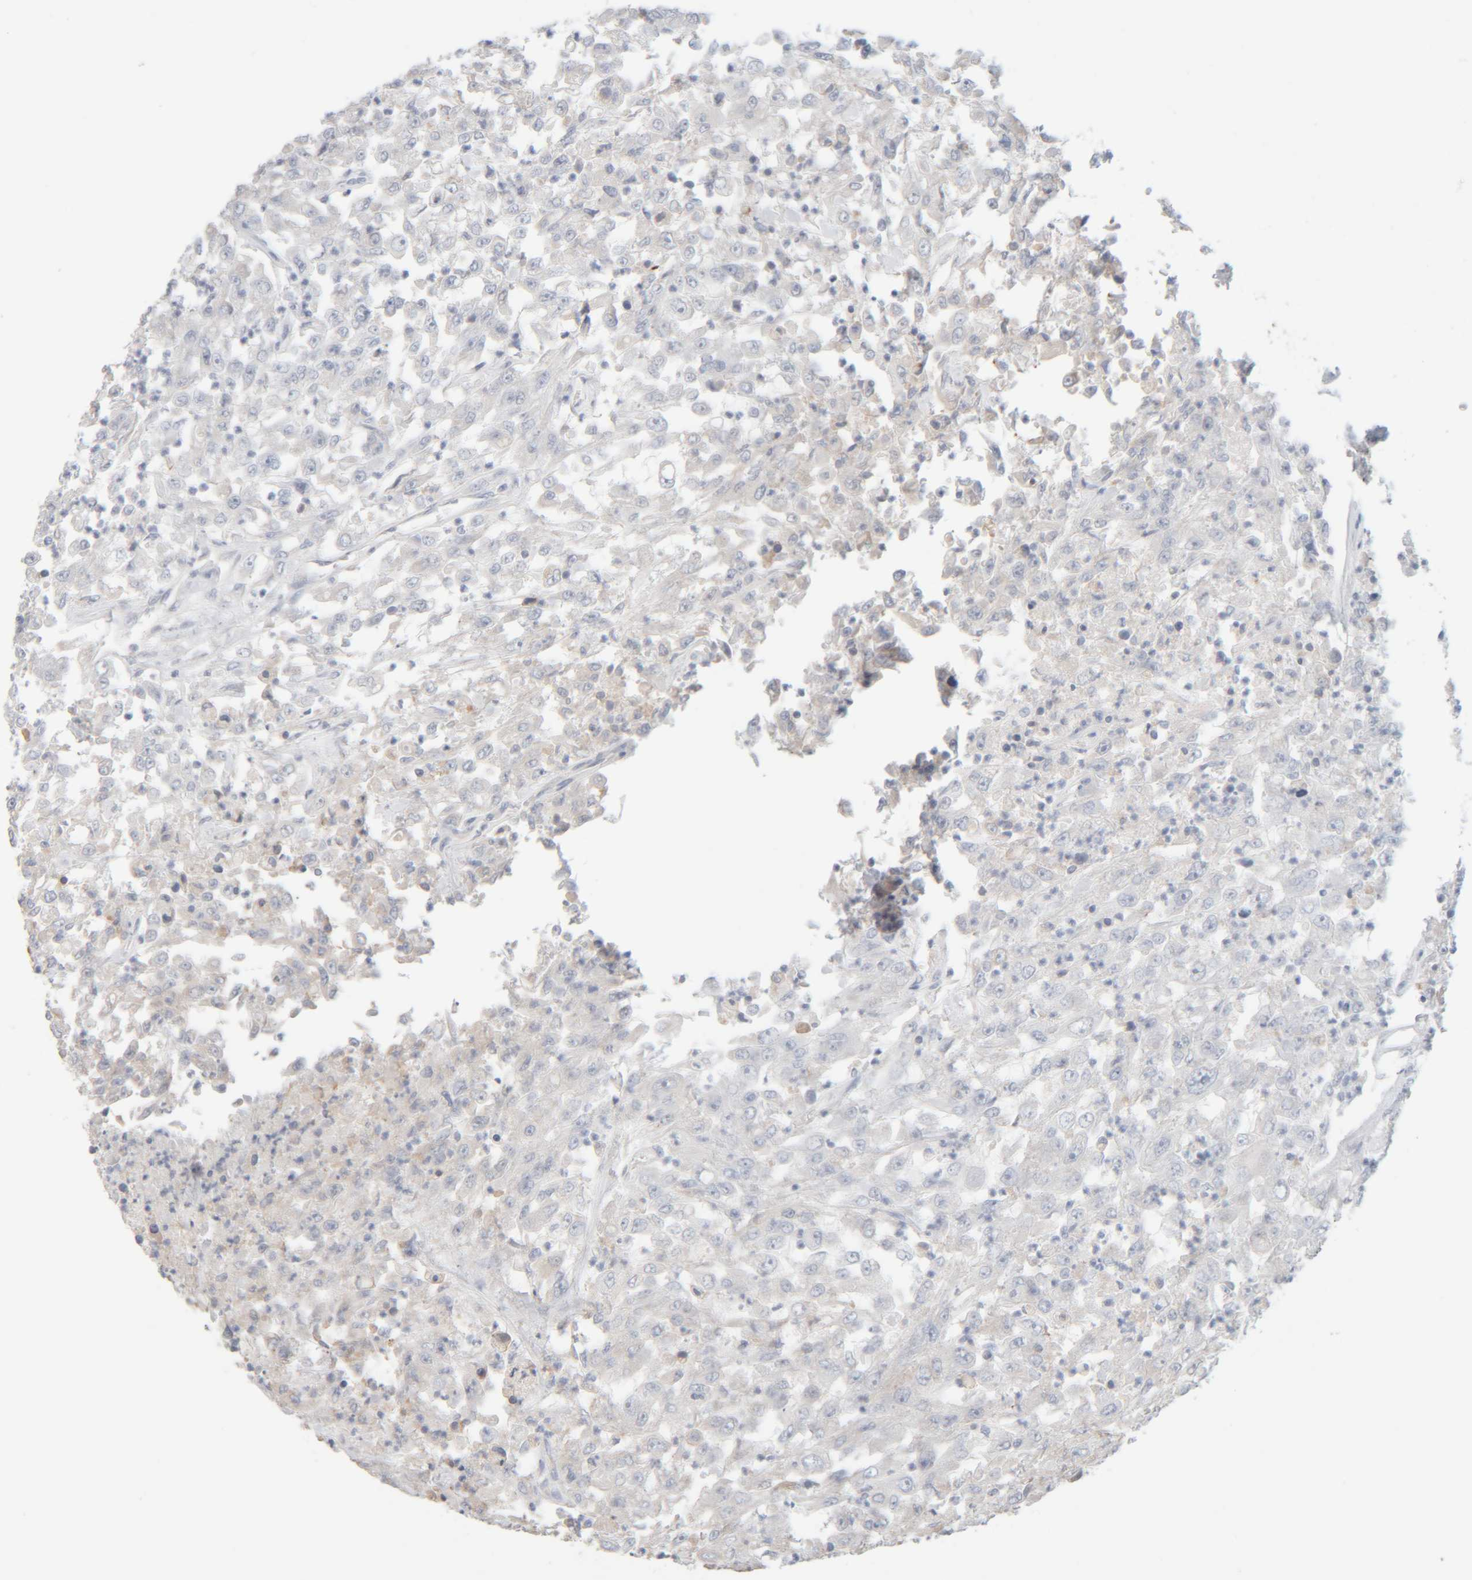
{"staining": {"intensity": "negative", "quantity": "none", "location": "none"}, "tissue": "urothelial cancer", "cell_type": "Tumor cells", "image_type": "cancer", "snomed": [{"axis": "morphology", "description": "Urothelial carcinoma, High grade"}, {"axis": "topography", "description": "Urinary bladder"}], "caption": "The immunohistochemistry photomicrograph has no significant positivity in tumor cells of urothelial carcinoma (high-grade) tissue.", "gene": "RIDA", "patient": {"sex": "male", "age": 46}}